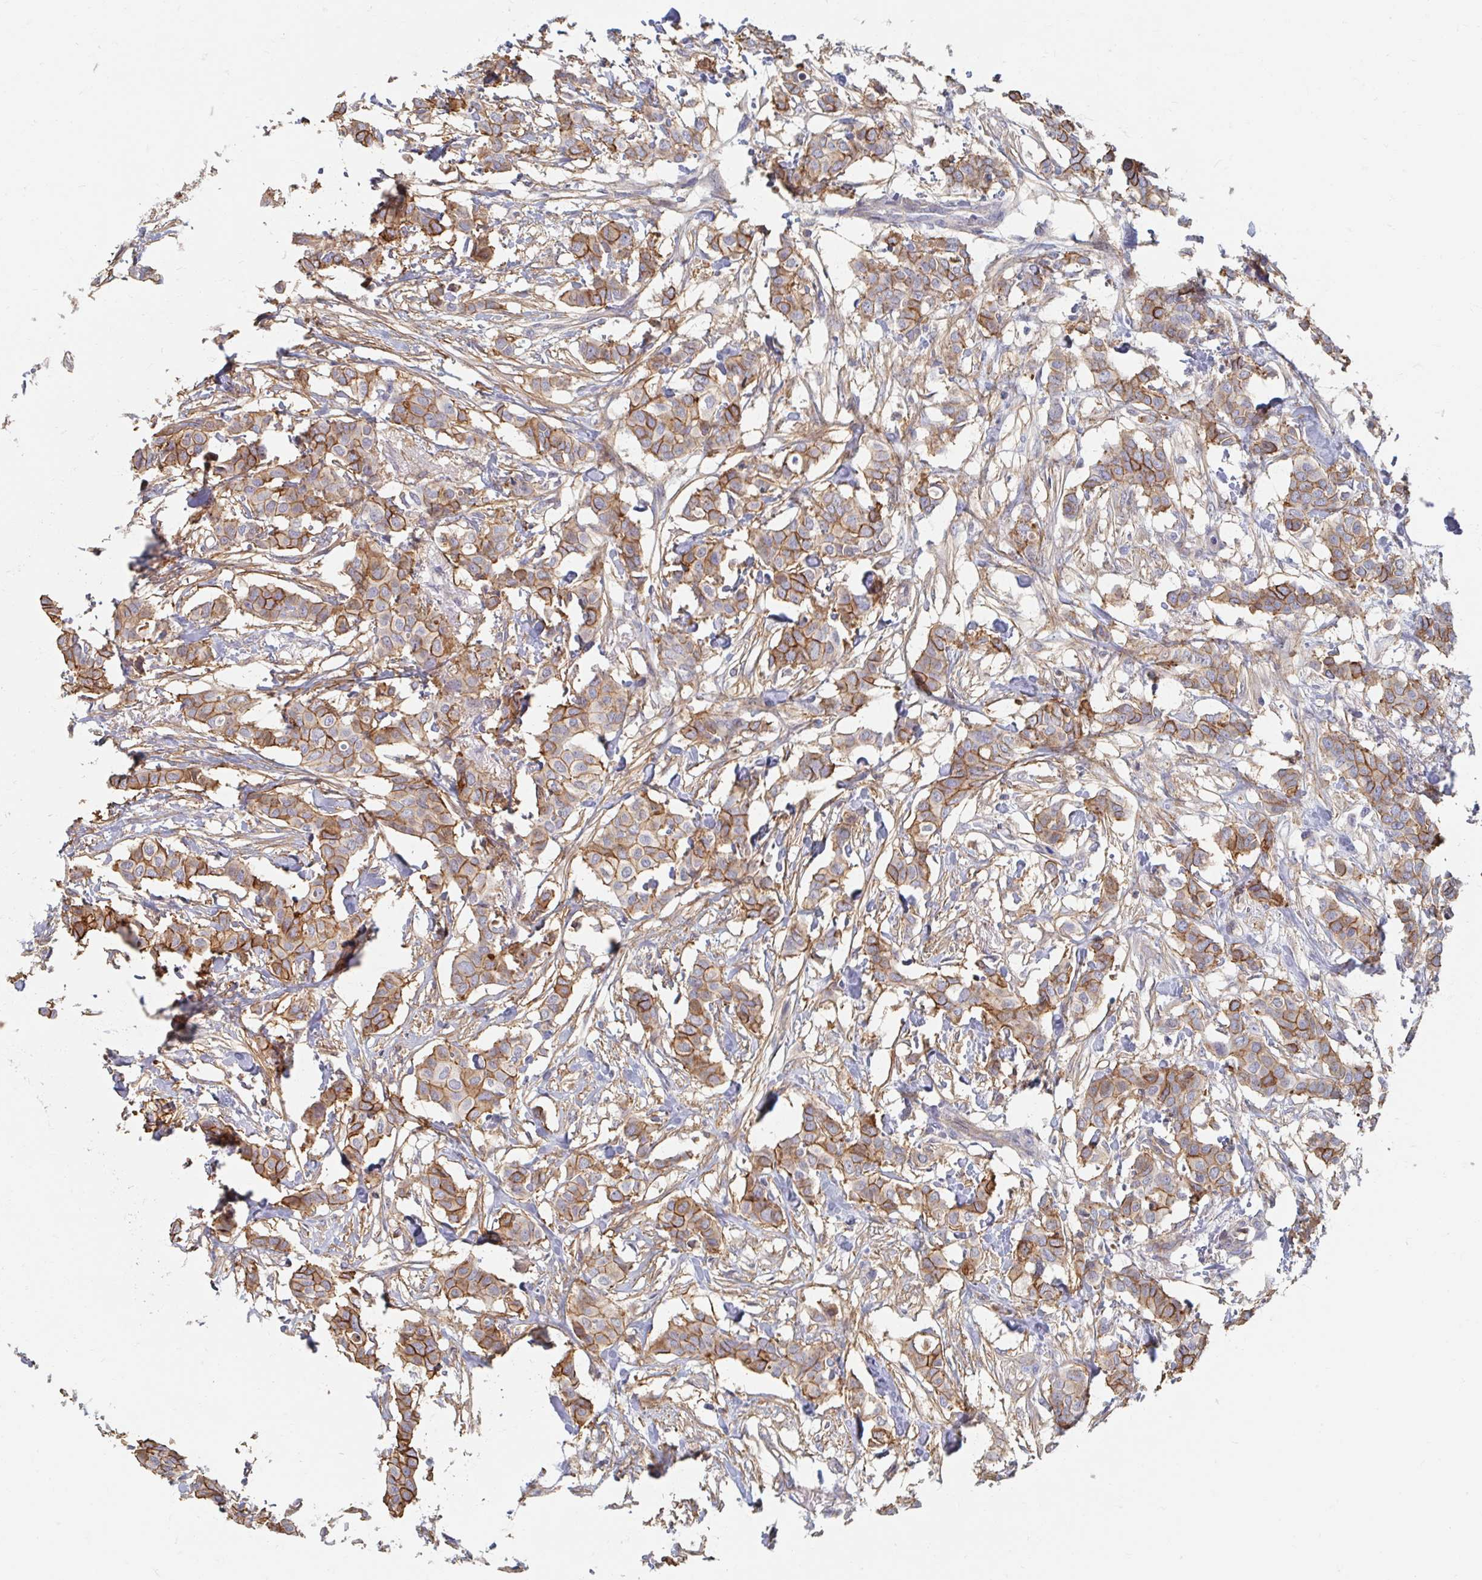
{"staining": {"intensity": "strong", "quantity": "25%-75%", "location": "cytoplasmic/membranous"}, "tissue": "breast cancer", "cell_type": "Tumor cells", "image_type": "cancer", "snomed": [{"axis": "morphology", "description": "Duct carcinoma"}, {"axis": "topography", "description": "Breast"}], "caption": "Strong cytoplasmic/membranous expression for a protein is appreciated in about 25%-75% of tumor cells of breast cancer using IHC.", "gene": "MYLK2", "patient": {"sex": "female", "age": 62}}